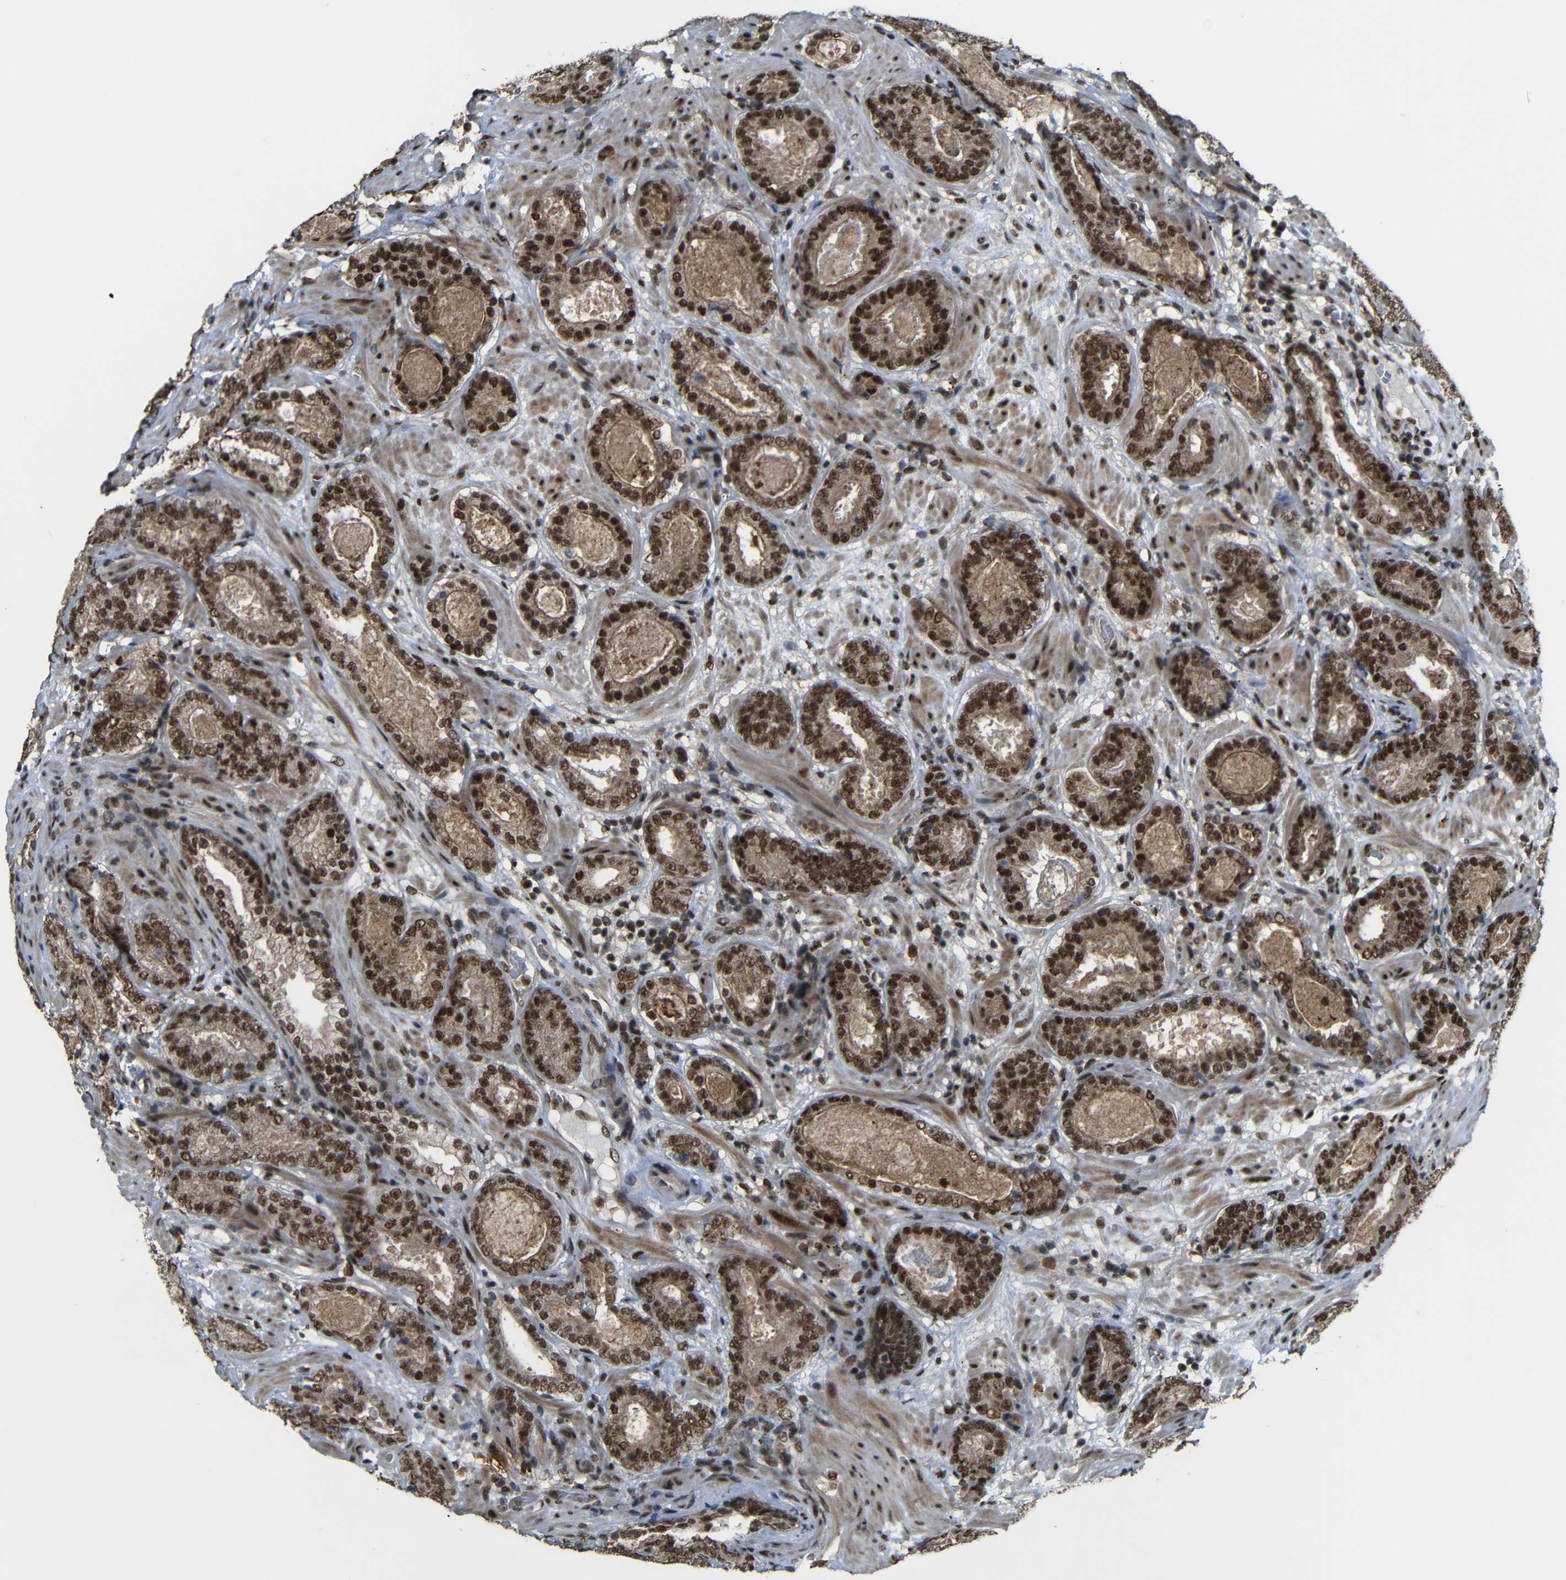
{"staining": {"intensity": "strong", "quantity": ">75%", "location": "cytoplasmic/membranous,nuclear"}, "tissue": "prostate cancer", "cell_type": "Tumor cells", "image_type": "cancer", "snomed": [{"axis": "morphology", "description": "Adenocarcinoma, Low grade"}, {"axis": "topography", "description": "Prostate"}], "caption": "Prostate cancer stained with a protein marker shows strong staining in tumor cells.", "gene": "TCF7L2", "patient": {"sex": "male", "age": 69}}